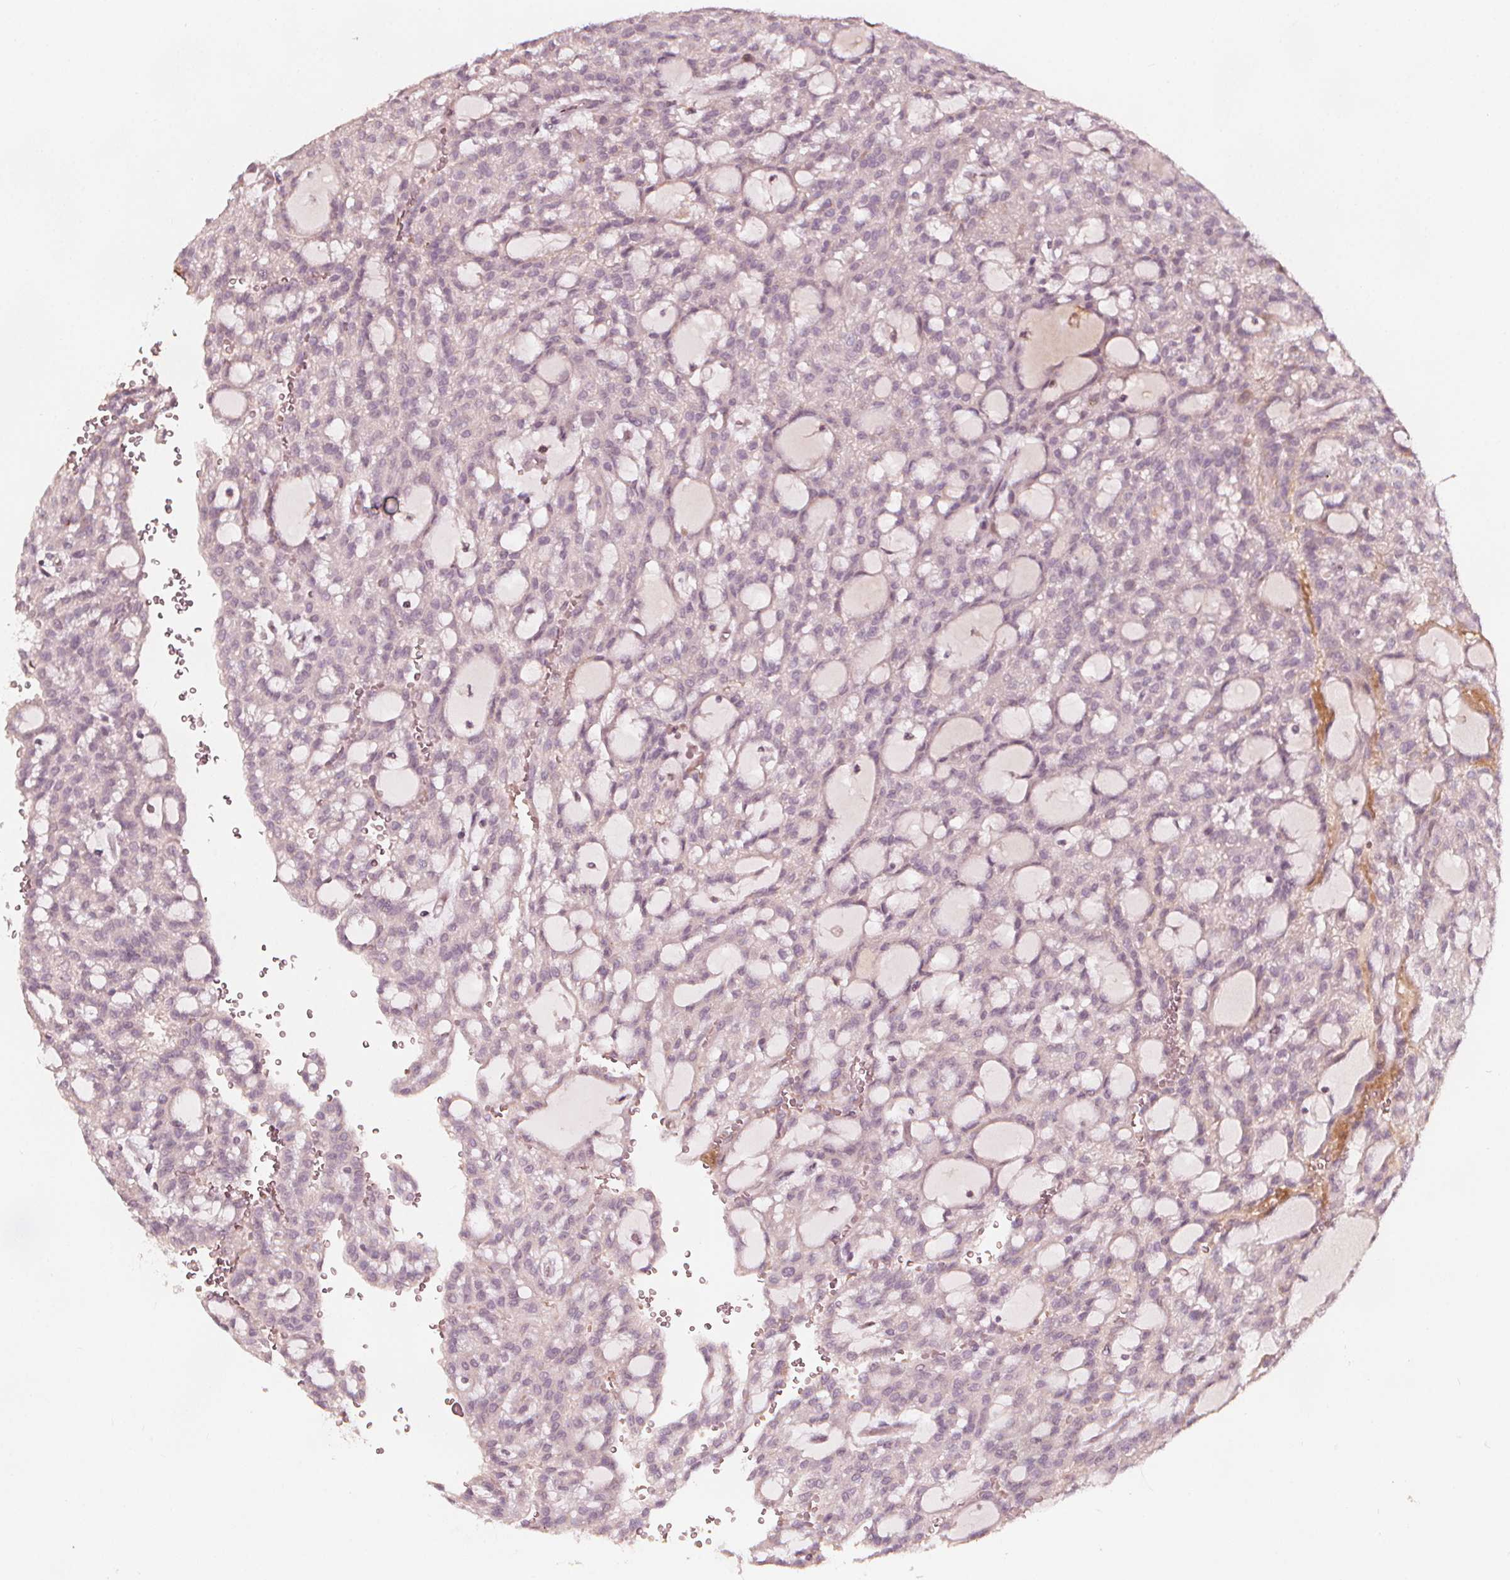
{"staining": {"intensity": "negative", "quantity": "none", "location": "none"}, "tissue": "renal cancer", "cell_type": "Tumor cells", "image_type": "cancer", "snomed": [{"axis": "morphology", "description": "Adenocarcinoma, NOS"}, {"axis": "topography", "description": "Kidney"}], "caption": "Renal adenocarcinoma was stained to show a protein in brown. There is no significant expression in tumor cells.", "gene": "NPC1L1", "patient": {"sex": "male", "age": 63}}